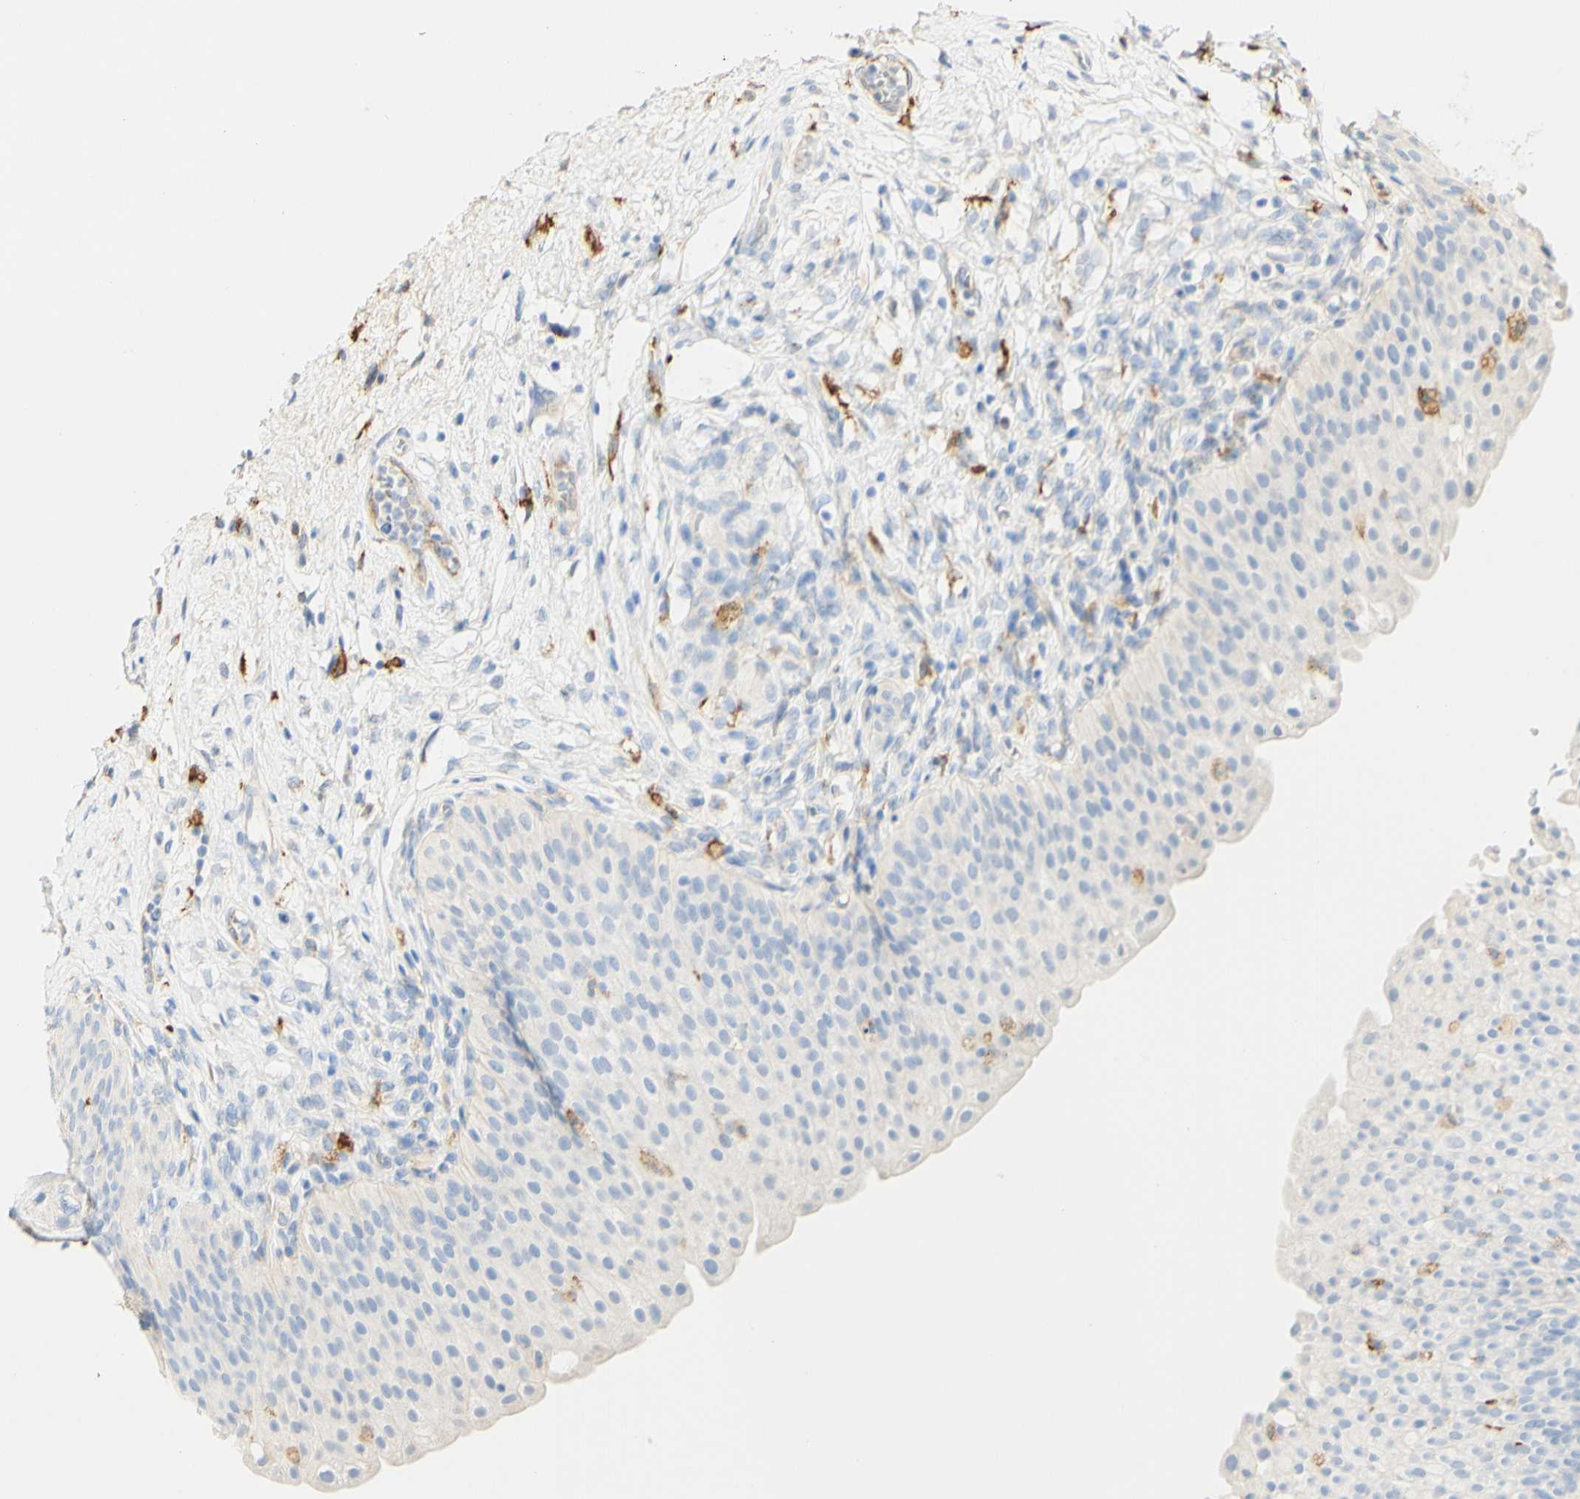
{"staining": {"intensity": "weak", "quantity": "<25%", "location": "cytoplasmic/membranous"}, "tissue": "urinary bladder", "cell_type": "Urothelial cells", "image_type": "normal", "snomed": [{"axis": "morphology", "description": "Normal tissue, NOS"}, {"axis": "topography", "description": "Urinary bladder"}], "caption": "DAB (3,3'-diaminobenzidine) immunohistochemical staining of benign urinary bladder shows no significant positivity in urothelial cells.", "gene": "FCGRT", "patient": {"sex": "male", "age": 46}}